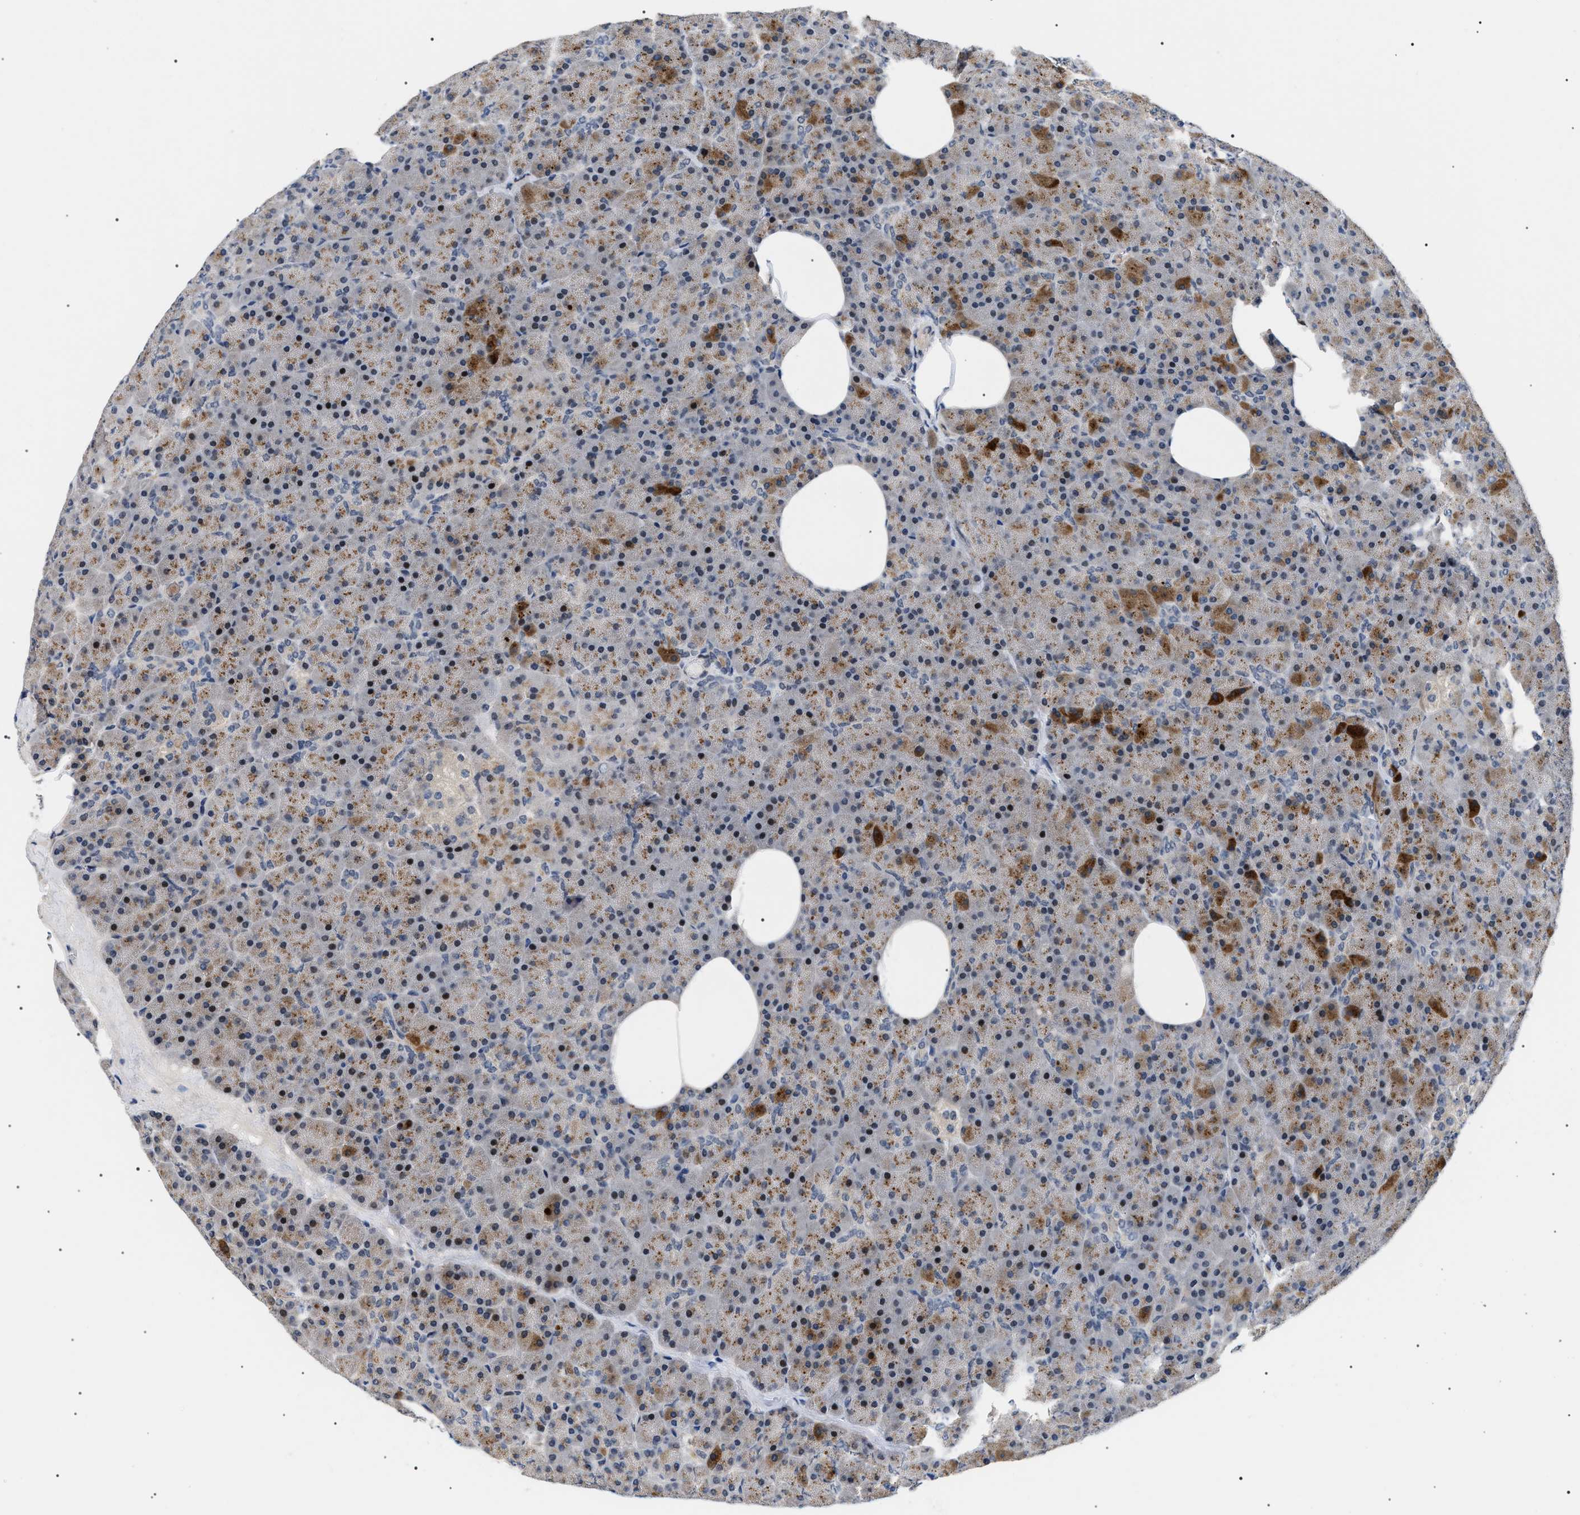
{"staining": {"intensity": "moderate", "quantity": ">75%", "location": "cytoplasmic/membranous,nuclear"}, "tissue": "pancreas", "cell_type": "Exocrine glandular cells", "image_type": "normal", "snomed": [{"axis": "morphology", "description": "Normal tissue, NOS"}, {"axis": "topography", "description": "Pancreas"}], "caption": "IHC staining of unremarkable pancreas, which exhibits medium levels of moderate cytoplasmic/membranous,nuclear expression in about >75% of exocrine glandular cells indicating moderate cytoplasmic/membranous,nuclear protein staining. The staining was performed using DAB (brown) for protein detection and nuclei were counterstained in hematoxylin (blue).", "gene": "GARRE1", "patient": {"sex": "female", "age": 35}}